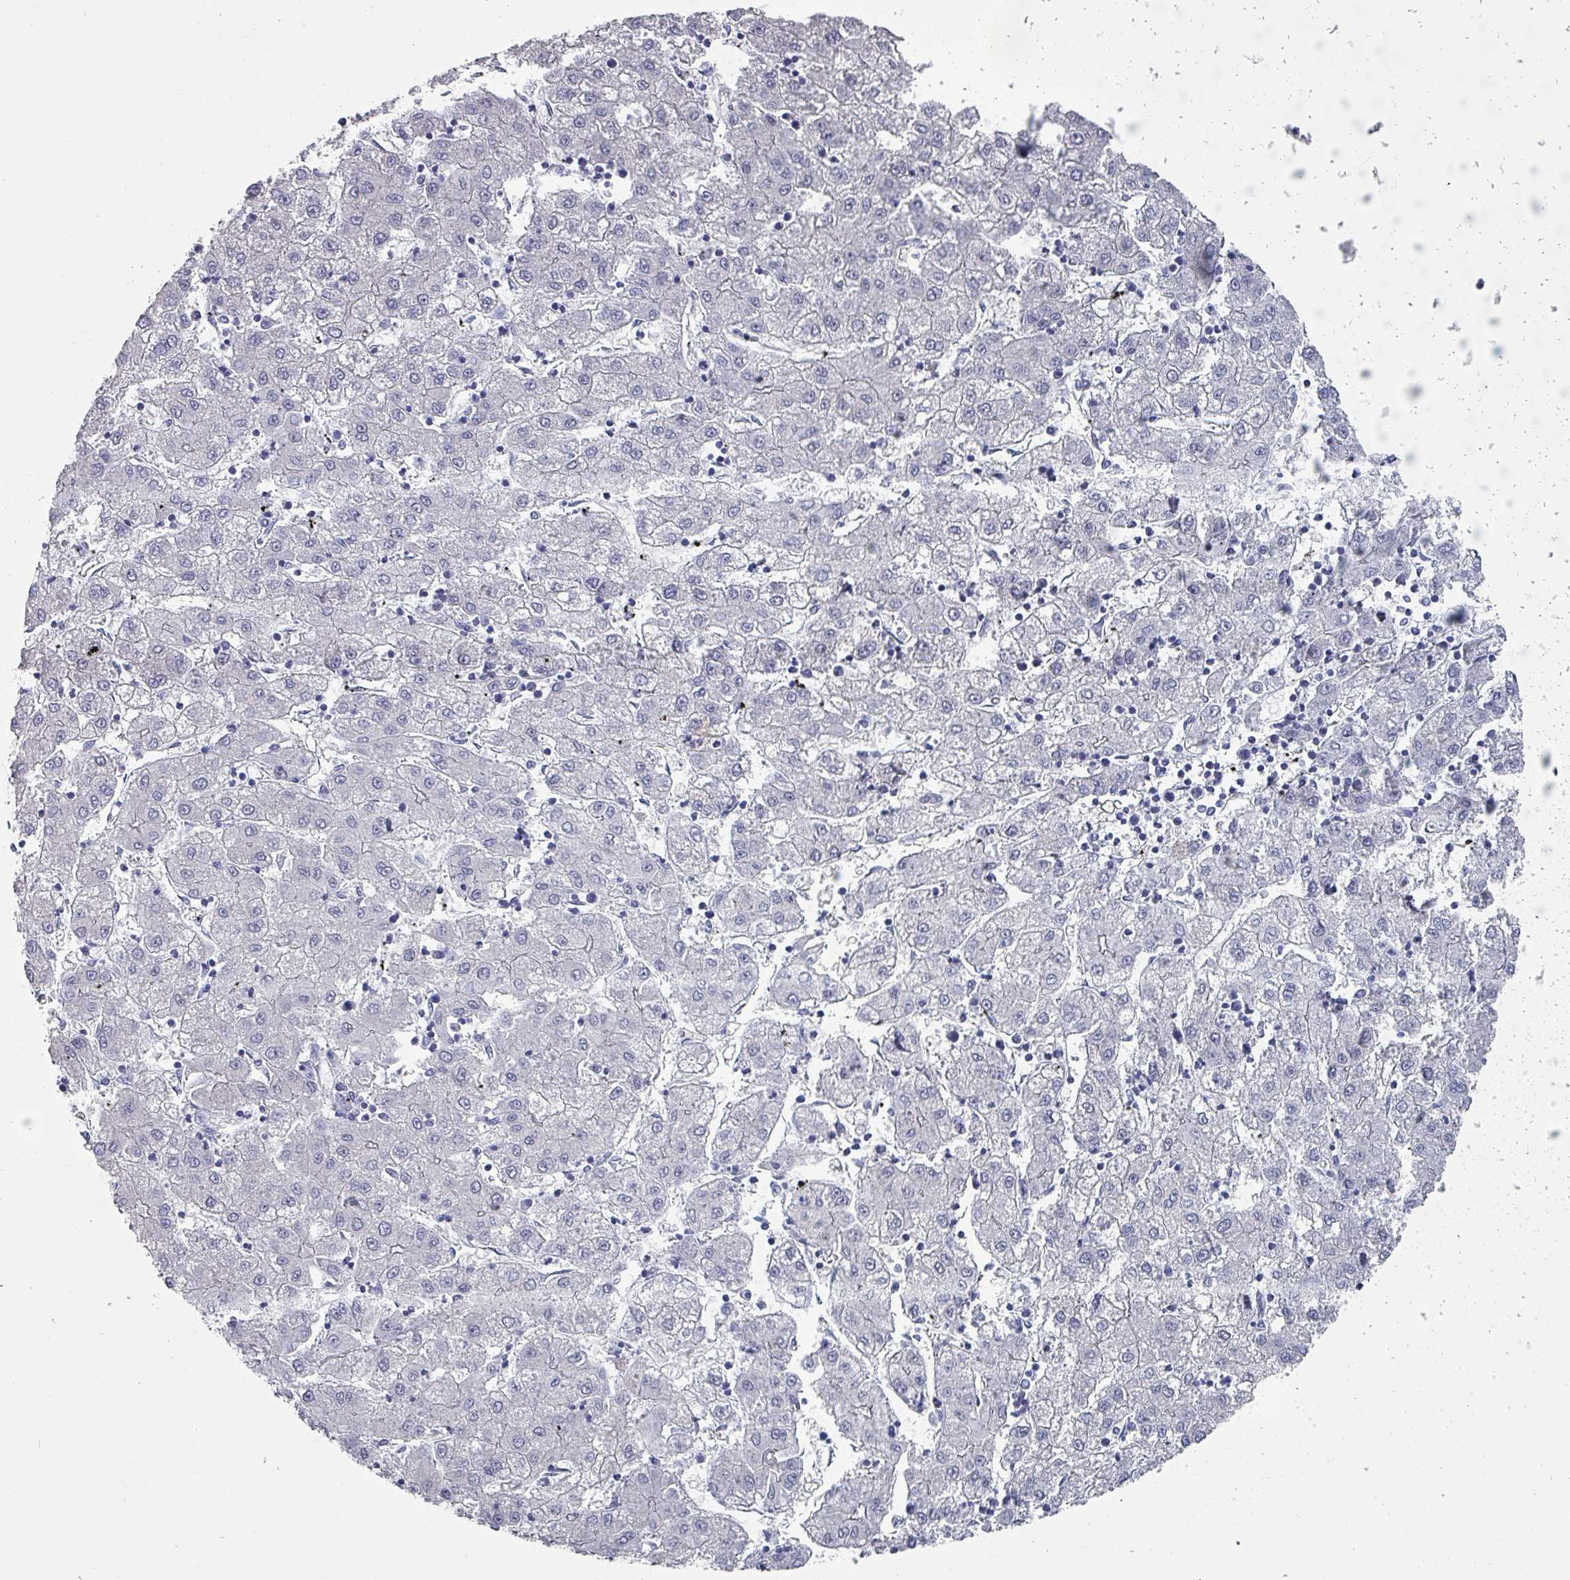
{"staining": {"intensity": "negative", "quantity": "none", "location": "none"}, "tissue": "liver cancer", "cell_type": "Tumor cells", "image_type": "cancer", "snomed": [{"axis": "morphology", "description": "Carcinoma, Hepatocellular, NOS"}, {"axis": "topography", "description": "Liver"}], "caption": "Tumor cells are negative for protein expression in human liver cancer (hepatocellular carcinoma).", "gene": "INS-IGF2", "patient": {"sex": "male", "age": 72}}